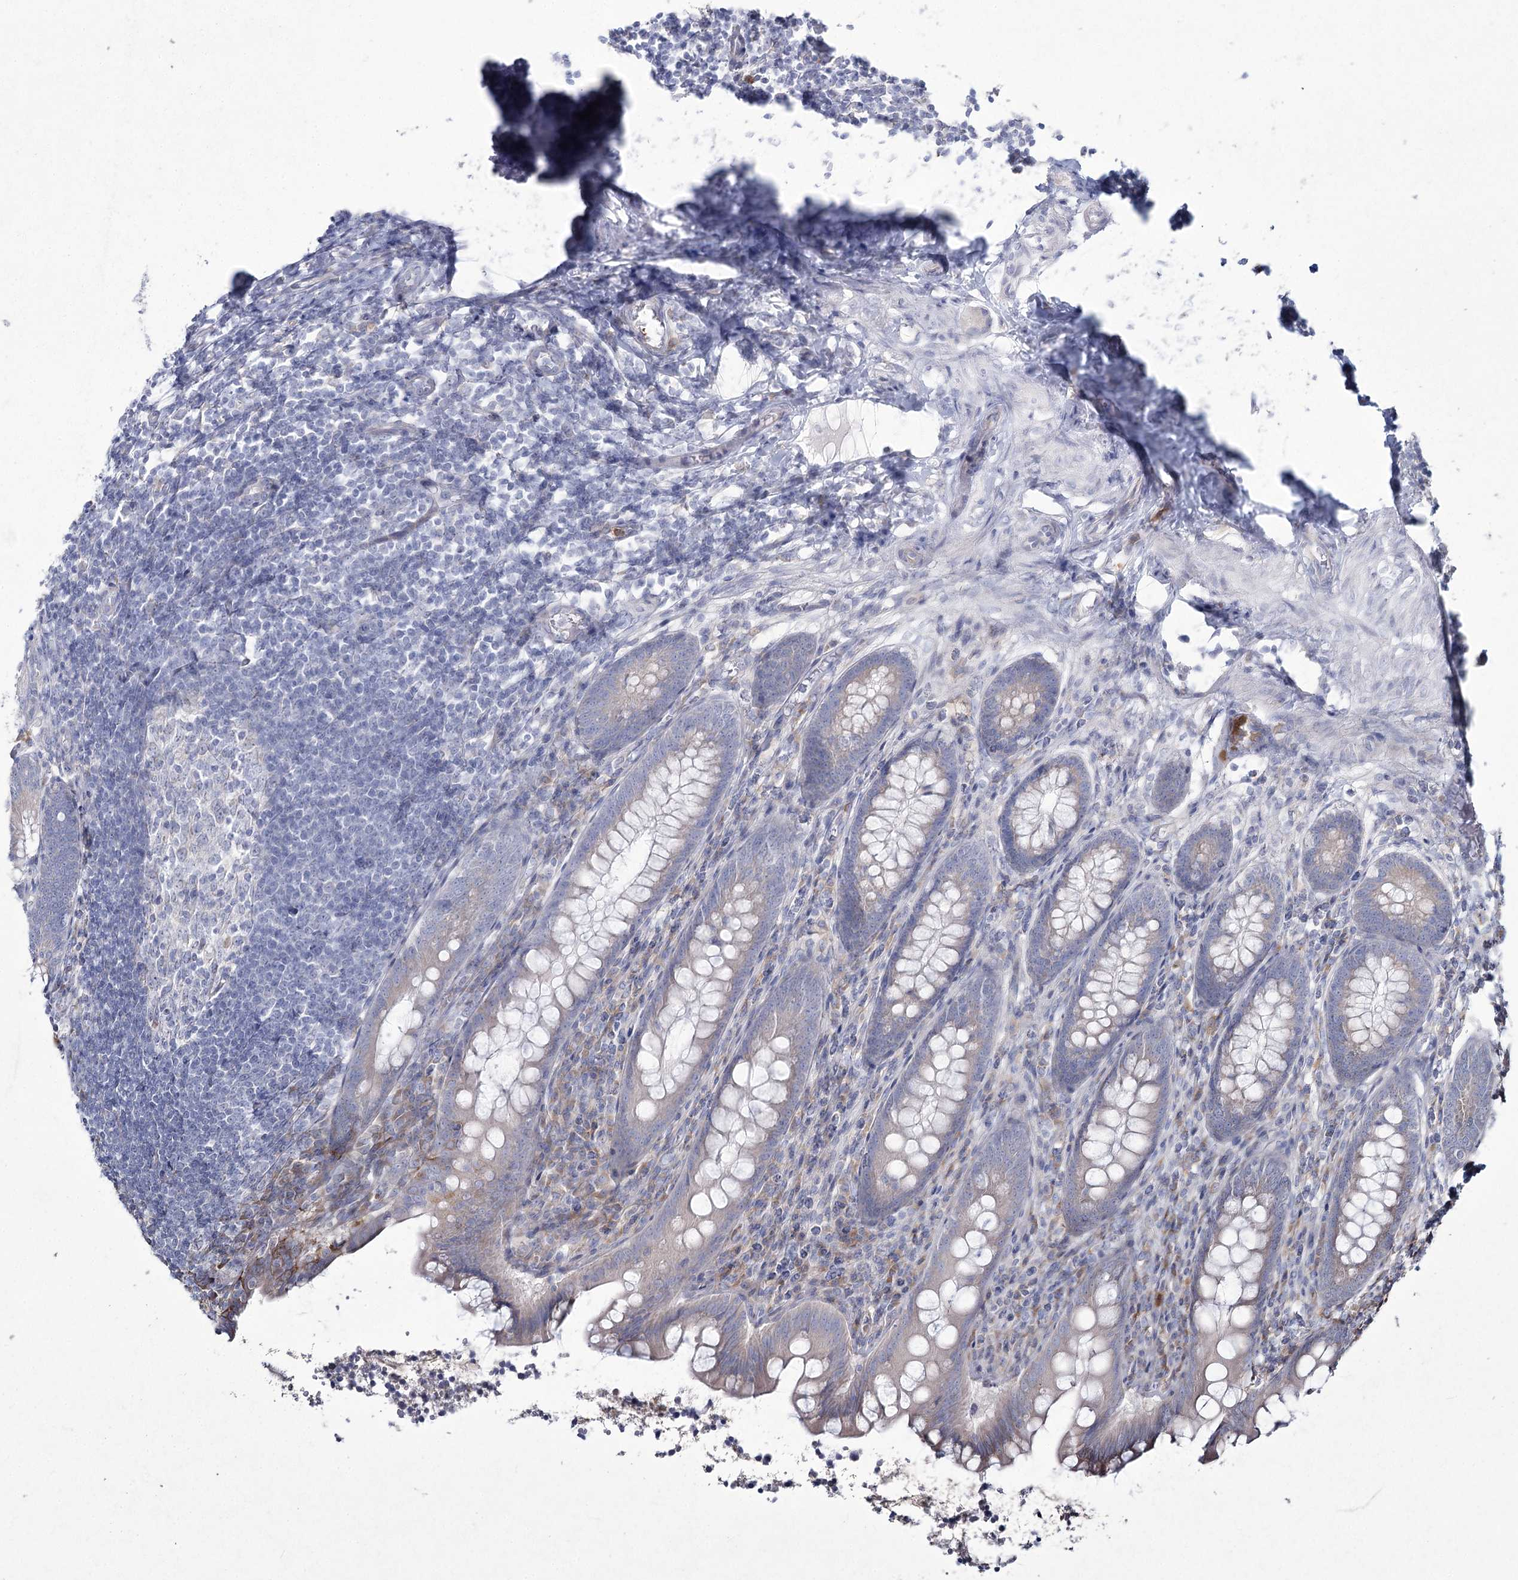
{"staining": {"intensity": "negative", "quantity": "none", "location": "none"}, "tissue": "appendix", "cell_type": "Glandular cells", "image_type": "normal", "snomed": [{"axis": "morphology", "description": "Normal tissue, NOS"}, {"axis": "topography", "description": "Appendix"}], "caption": "IHC histopathology image of normal appendix: human appendix stained with DAB (3,3'-diaminobenzidine) shows no significant protein expression in glandular cells. (Brightfield microscopy of DAB (3,3'-diaminobenzidine) immunohistochemistry (IHC) at high magnification).", "gene": "NIPAL4", "patient": {"sex": "female", "age": 33}}